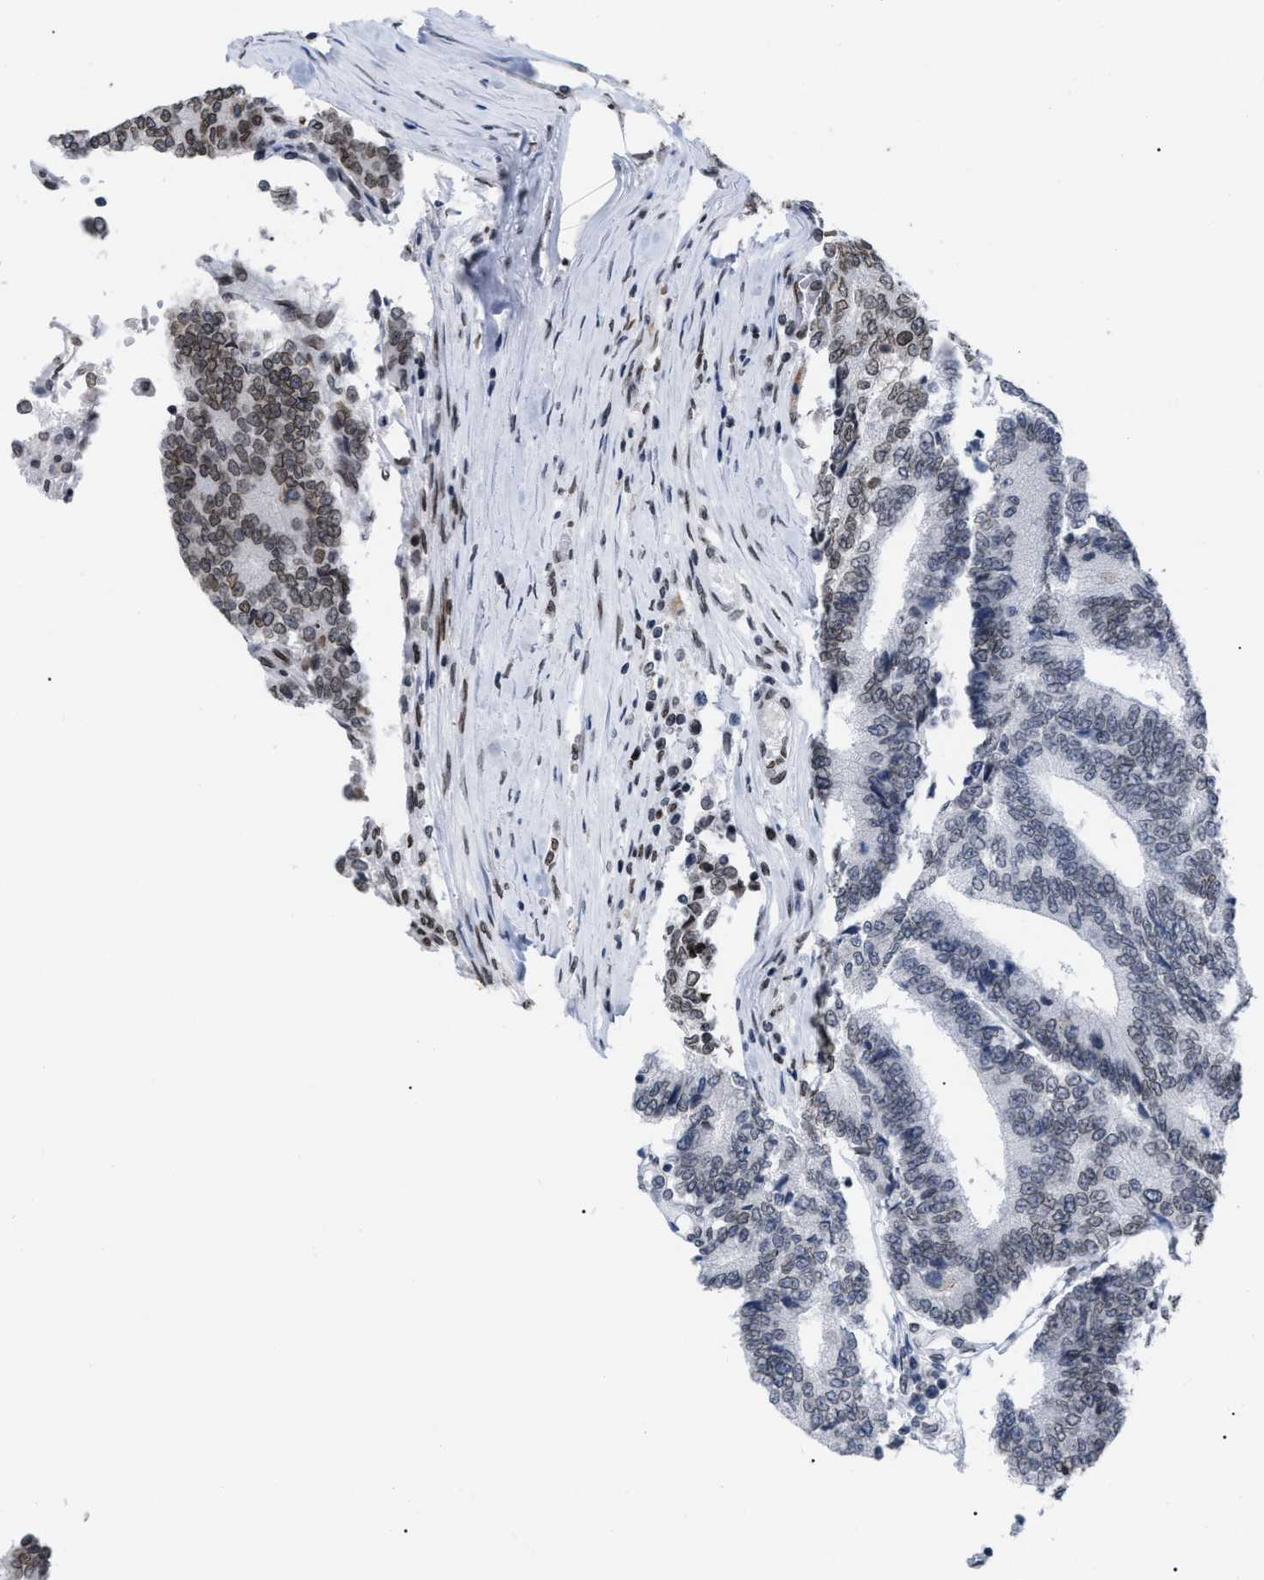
{"staining": {"intensity": "moderate", "quantity": ">75%", "location": "cytoplasmic/membranous,nuclear"}, "tissue": "prostate cancer", "cell_type": "Tumor cells", "image_type": "cancer", "snomed": [{"axis": "morphology", "description": "Normal tissue, NOS"}, {"axis": "morphology", "description": "Adenocarcinoma, High grade"}, {"axis": "topography", "description": "Prostate"}, {"axis": "topography", "description": "Seminal veicle"}], "caption": "Tumor cells exhibit moderate cytoplasmic/membranous and nuclear positivity in about >75% of cells in prostate cancer (high-grade adenocarcinoma).", "gene": "TPR", "patient": {"sex": "male", "age": 55}}